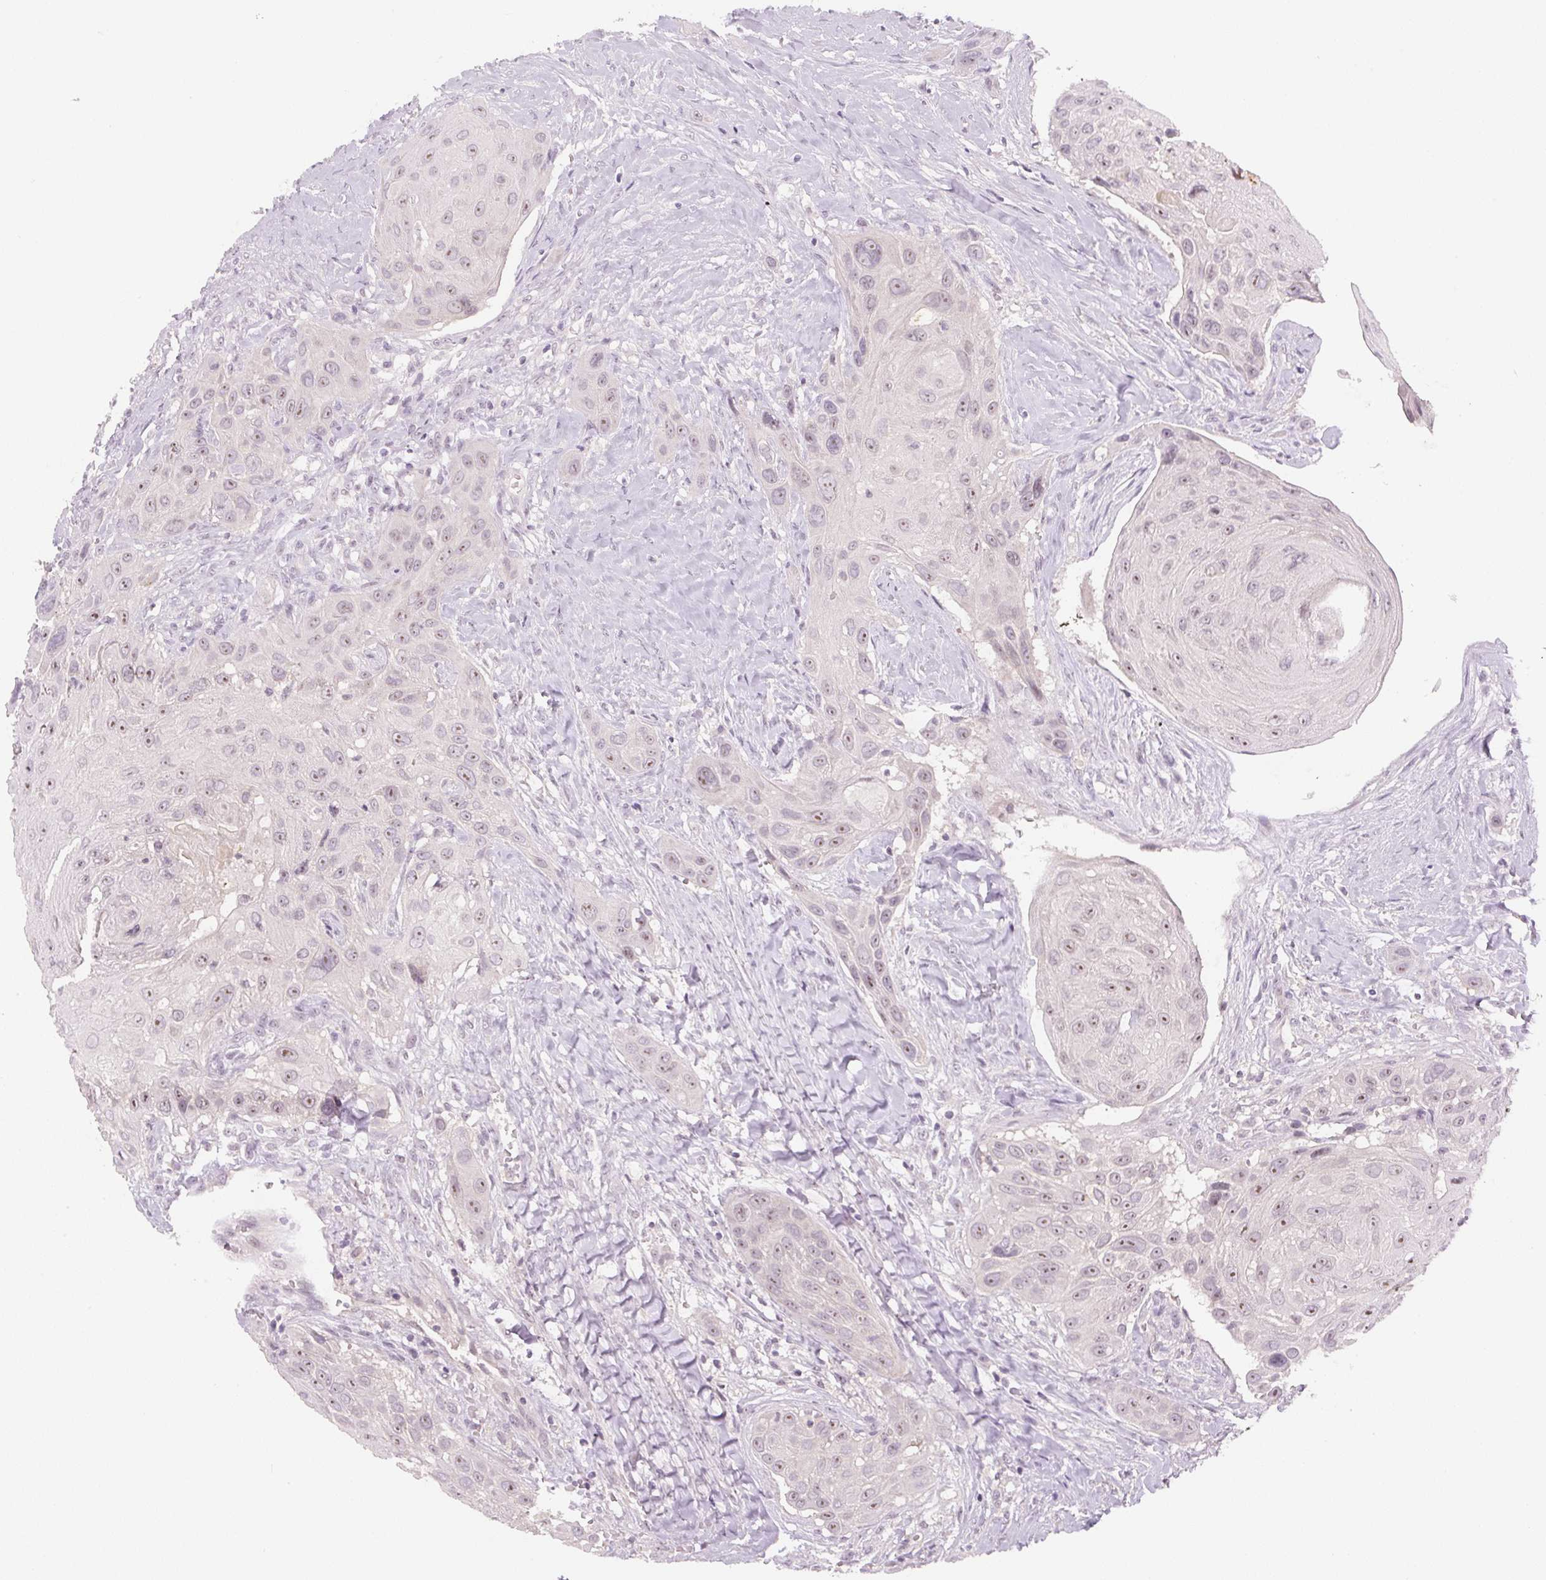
{"staining": {"intensity": "moderate", "quantity": "25%-75%", "location": "nuclear"}, "tissue": "head and neck cancer", "cell_type": "Tumor cells", "image_type": "cancer", "snomed": [{"axis": "morphology", "description": "Squamous cell carcinoma, NOS"}, {"axis": "topography", "description": "Head-Neck"}], "caption": "Human head and neck cancer stained with a brown dye displays moderate nuclear positive expression in about 25%-75% of tumor cells.", "gene": "SGF29", "patient": {"sex": "male", "age": 81}}